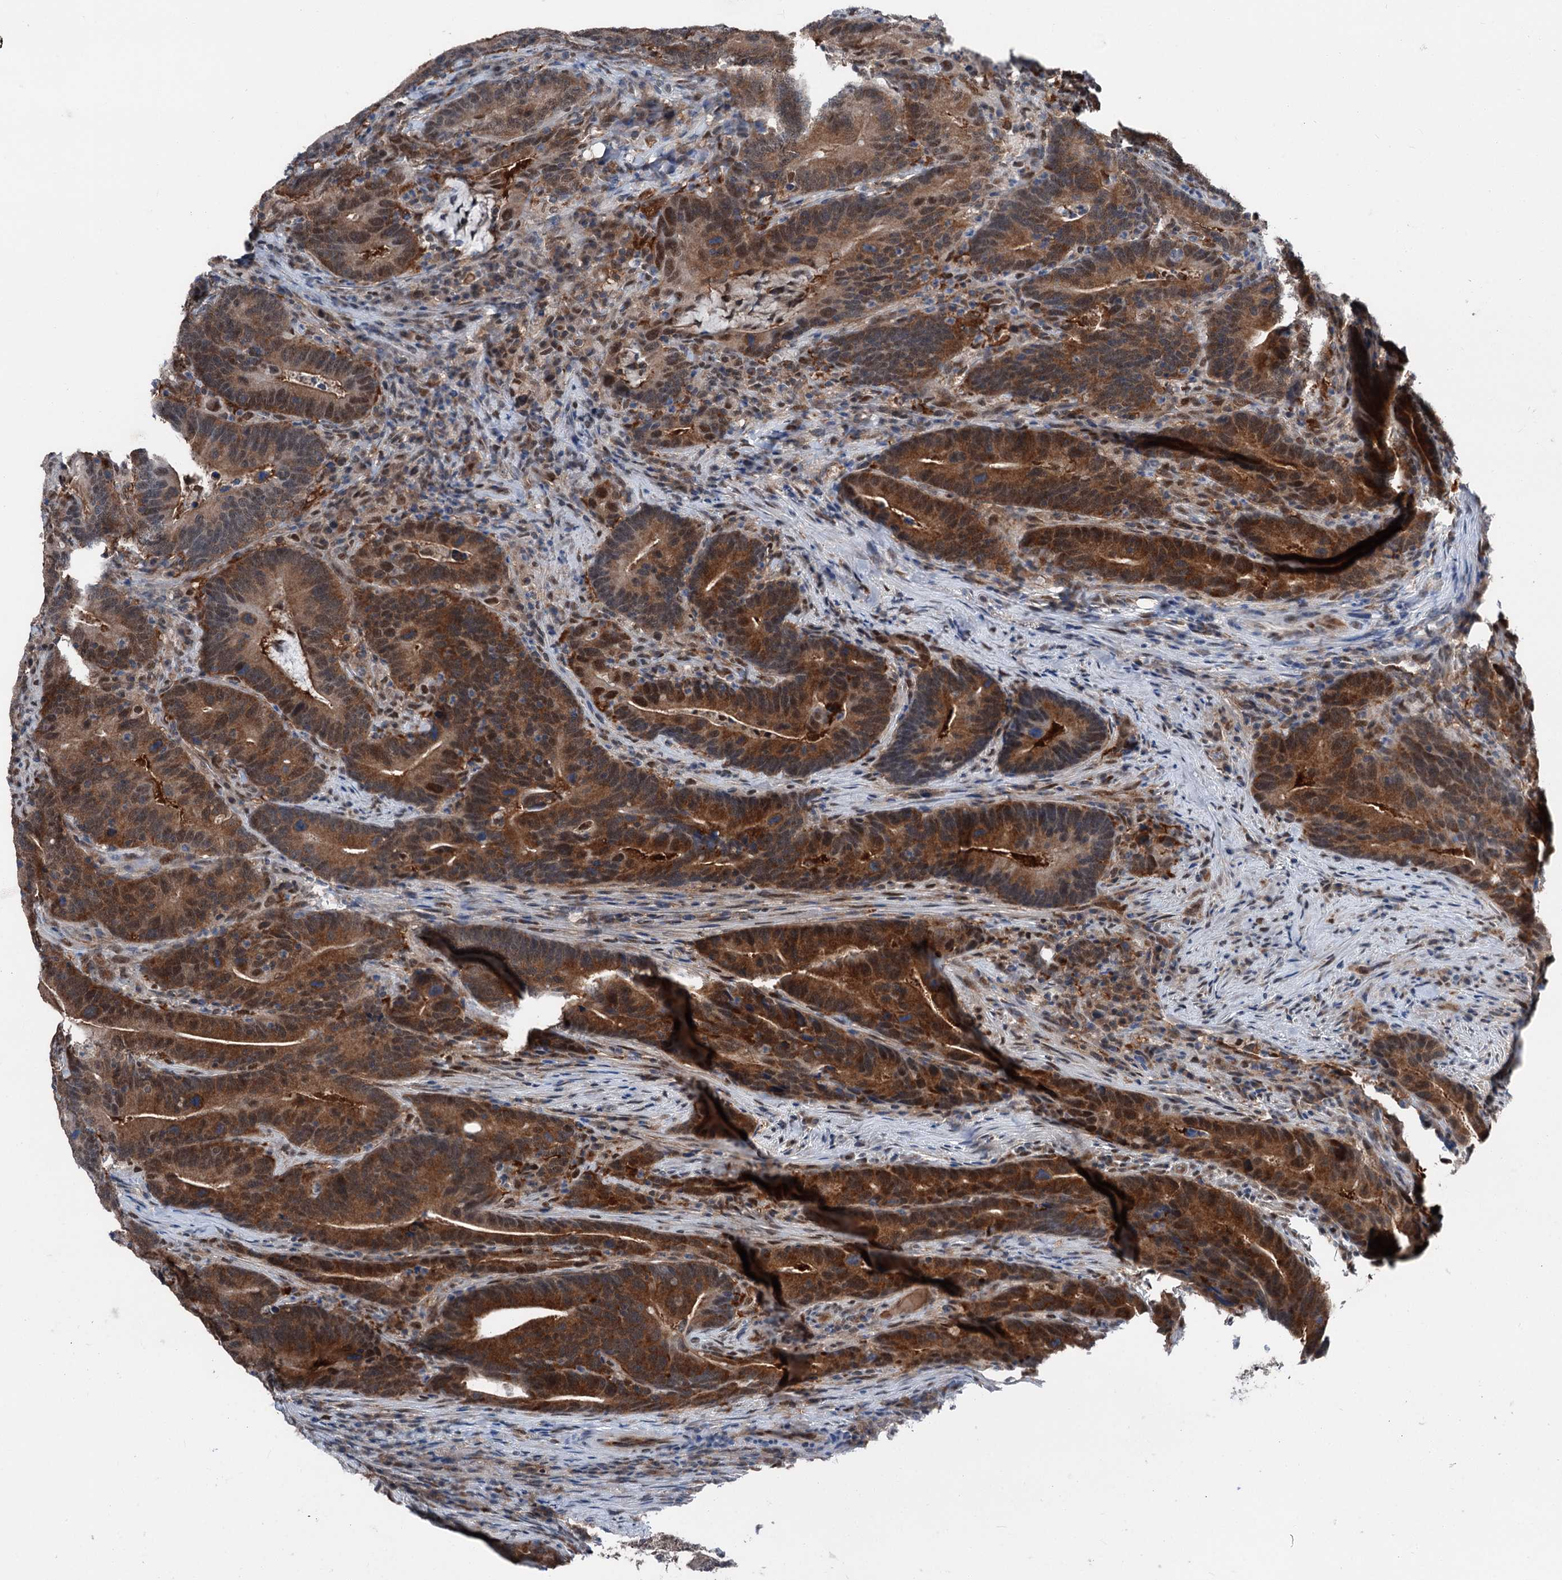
{"staining": {"intensity": "moderate", "quantity": ">75%", "location": "cytoplasmic/membranous,nuclear"}, "tissue": "colorectal cancer", "cell_type": "Tumor cells", "image_type": "cancer", "snomed": [{"axis": "morphology", "description": "Adenocarcinoma, NOS"}, {"axis": "topography", "description": "Colon"}], "caption": "Immunohistochemical staining of colorectal adenocarcinoma exhibits medium levels of moderate cytoplasmic/membranous and nuclear expression in approximately >75% of tumor cells. The protein is stained brown, and the nuclei are stained in blue (DAB IHC with brightfield microscopy, high magnification).", "gene": "PSMD13", "patient": {"sex": "female", "age": 66}}